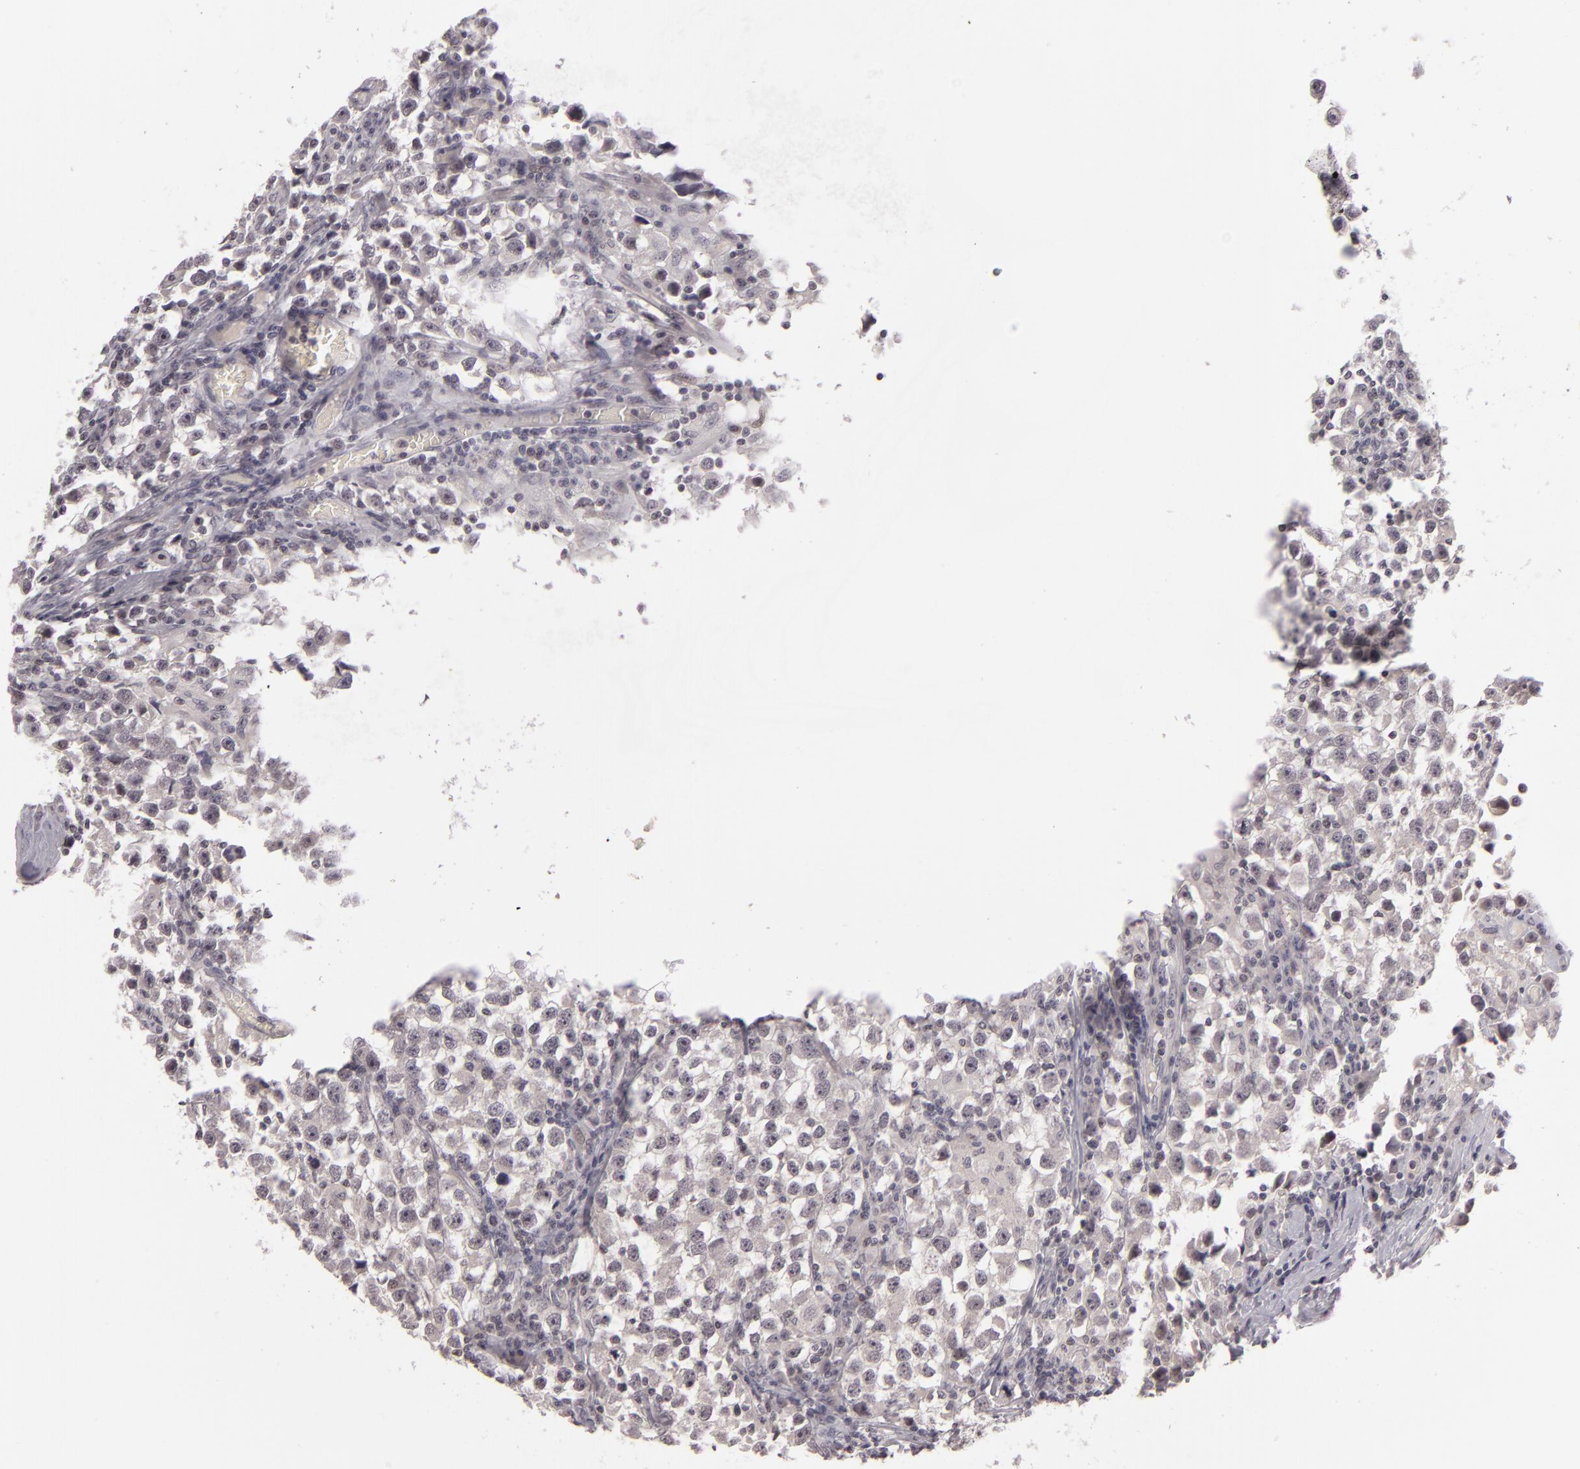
{"staining": {"intensity": "negative", "quantity": "none", "location": "none"}, "tissue": "testis cancer", "cell_type": "Tumor cells", "image_type": "cancer", "snomed": [{"axis": "morphology", "description": "Seminoma, NOS"}, {"axis": "topography", "description": "Testis"}], "caption": "Immunohistochemistry (IHC) histopathology image of neoplastic tissue: human seminoma (testis) stained with DAB (3,3'-diaminobenzidine) exhibits no significant protein staining in tumor cells.", "gene": "ZNF205", "patient": {"sex": "male", "age": 33}}